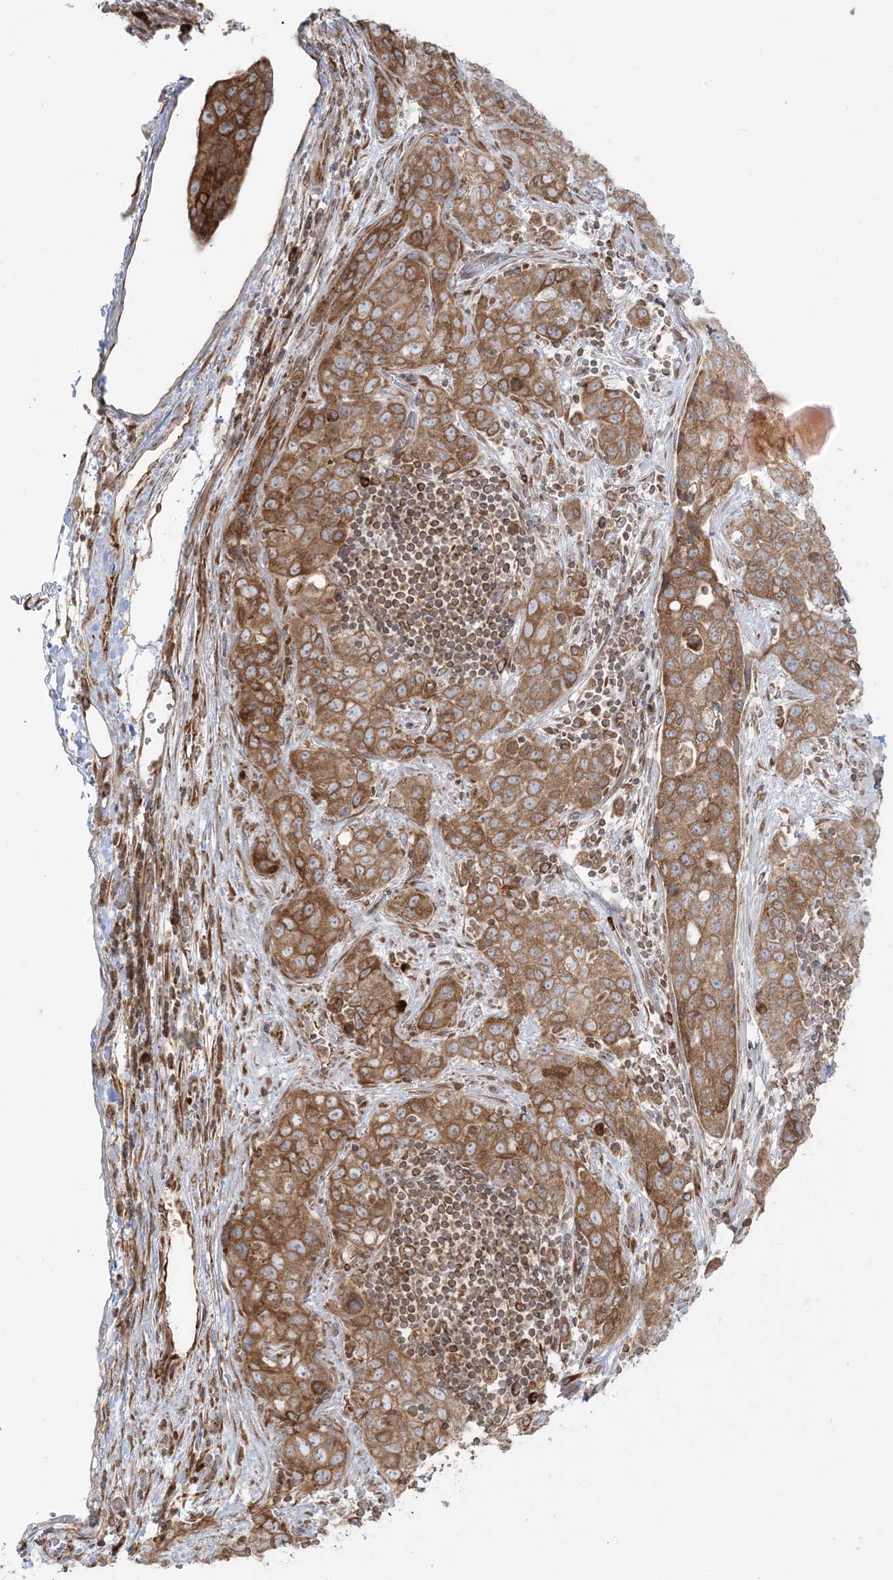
{"staining": {"intensity": "moderate", "quantity": ">75%", "location": "cytoplasmic/membranous"}, "tissue": "stomach cancer", "cell_type": "Tumor cells", "image_type": "cancer", "snomed": [{"axis": "morphology", "description": "Normal tissue, NOS"}, {"axis": "morphology", "description": "Adenocarcinoma, NOS"}, {"axis": "topography", "description": "Lymph node"}, {"axis": "topography", "description": "Stomach"}], "caption": "Protein expression analysis of human adenocarcinoma (stomach) reveals moderate cytoplasmic/membranous staining in about >75% of tumor cells. (DAB IHC, brown staining for protein, blue staining for nuclei).", "gene": "UBXN4", "patient": {"sex": "male", "age": 48}}